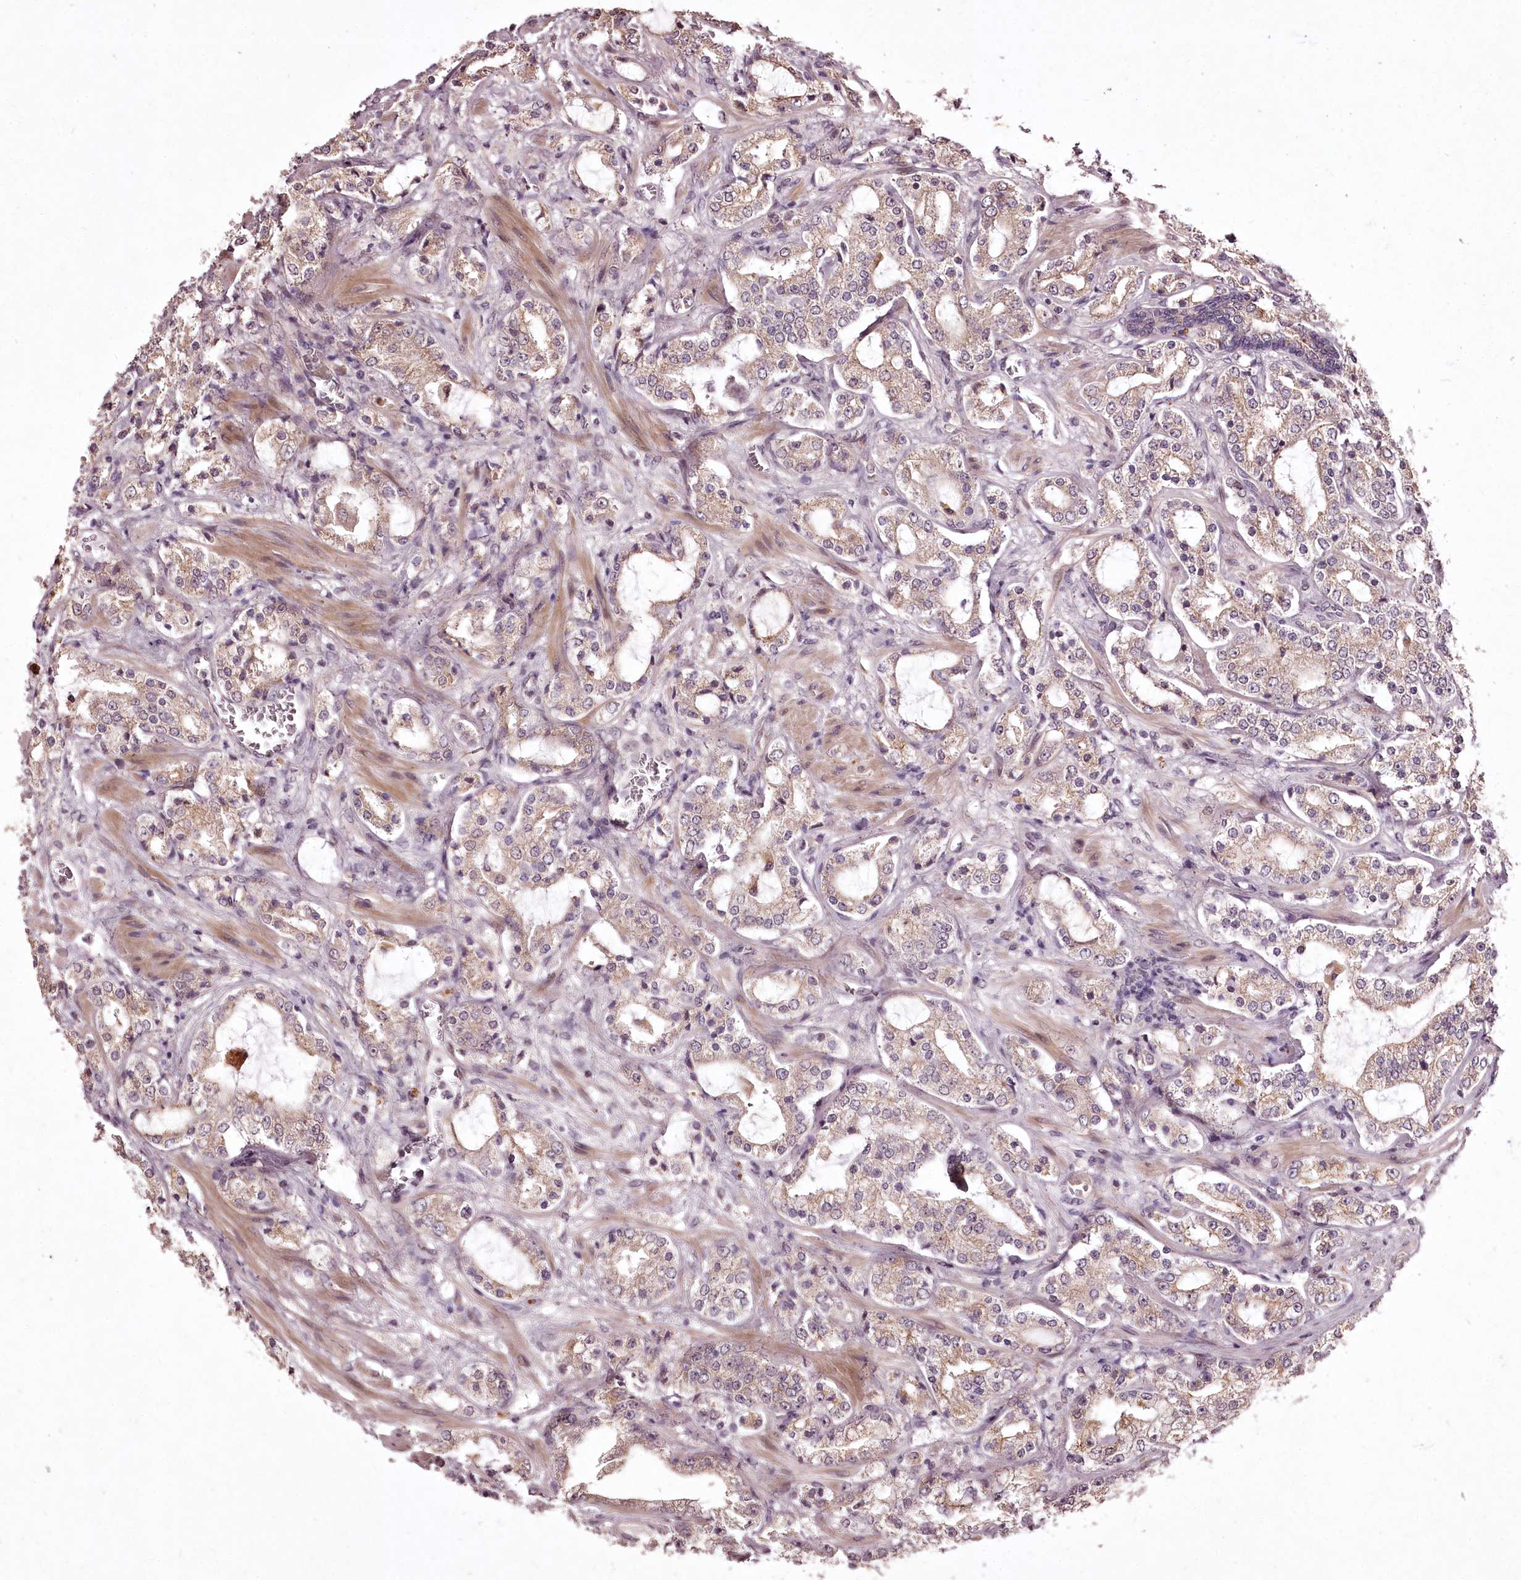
{"staining": {"intensity": "weak", "quantity": ">75%", "location": "cytoplasmic/membranous"}, "tissue": "prostate cancer", "cell_type": "Tumor cells", "image_type": "cancer", "snomed": [{"axis": "morphology", "description": "Adenocarcinoma, High grade"}, {"axis": "topography", "description": "Prostate"}], "caption": "Brown immunohistochemical staining in human prostate high-grade adenocarcinoma shows weak cytoplasmic/membranous positivity in about >75% of tumor cells. The staining was performed using DAB (3,3'-diaminobenzidine) to visualize the protein expression in brown, while the nuclei were stained in blue with hematoxylin (Magnification: 20x).", "gene": "ADRA1D", "patient": {"sex": "male", "age": 64}}